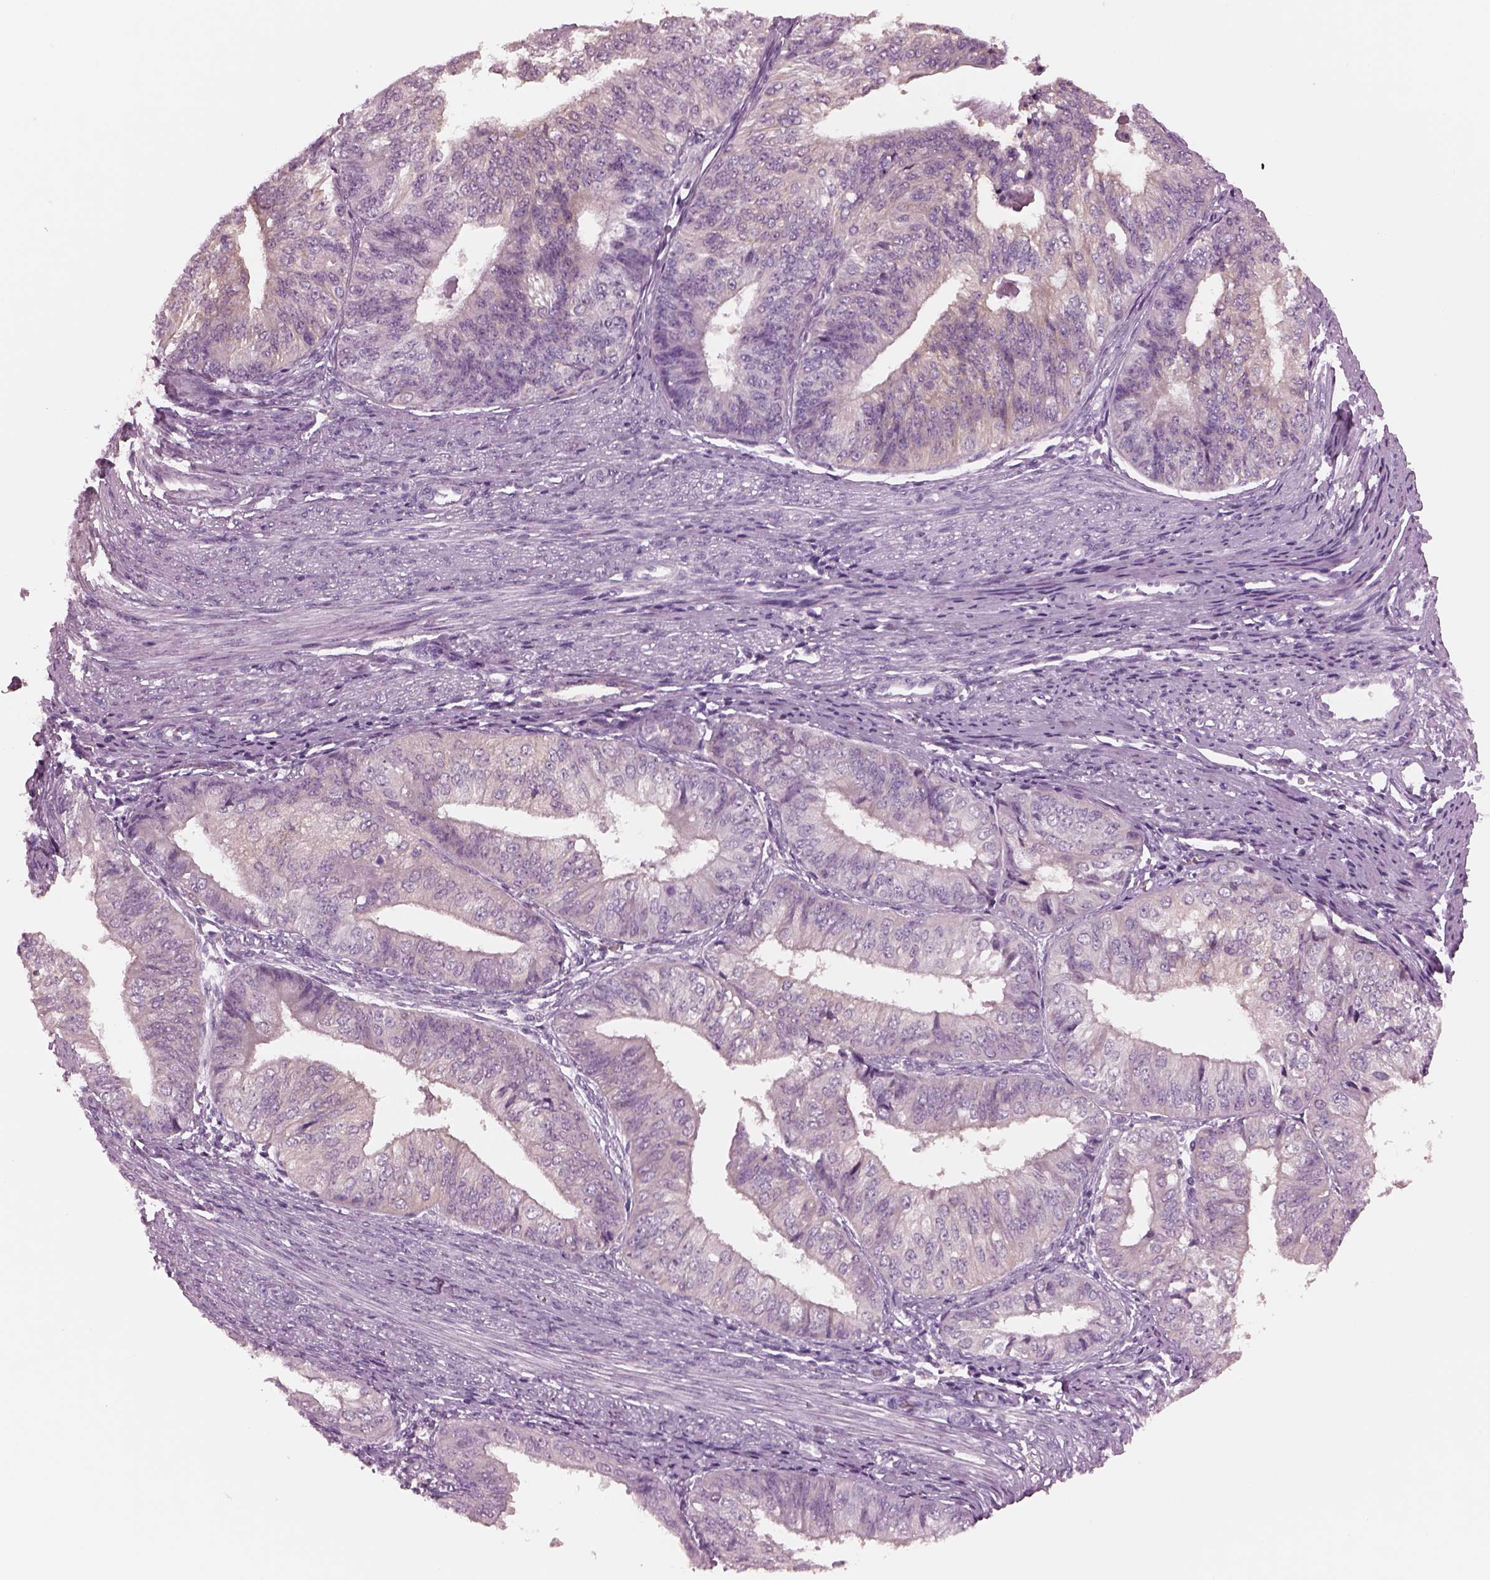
{"staining": {"intensity": "negative", "quantity": "none", "location": "none"}, "tissue": "endometrial cancer", "cell_type": "Tumor cells", "image_type": "cancer", "snomed": [{"axis": "morphology", "description": "Adenocarcinoma, NOS"}, {"axis": "topography", "description": "Endometrium"}], "caption": "High power microscopy micrograph of an immunohistochemistry (IHC) histopathology image of endometrial cancer (adenocarcinoma), revealing no significant expression in tumor cells. The staining is performed using DAB (3,3'-diaminobenzidine) brown chromogen with nuclei counter-stained in using hematoxylin.", "gene": "SHTN1", "patient": {"sex": "female", "age": 58}}